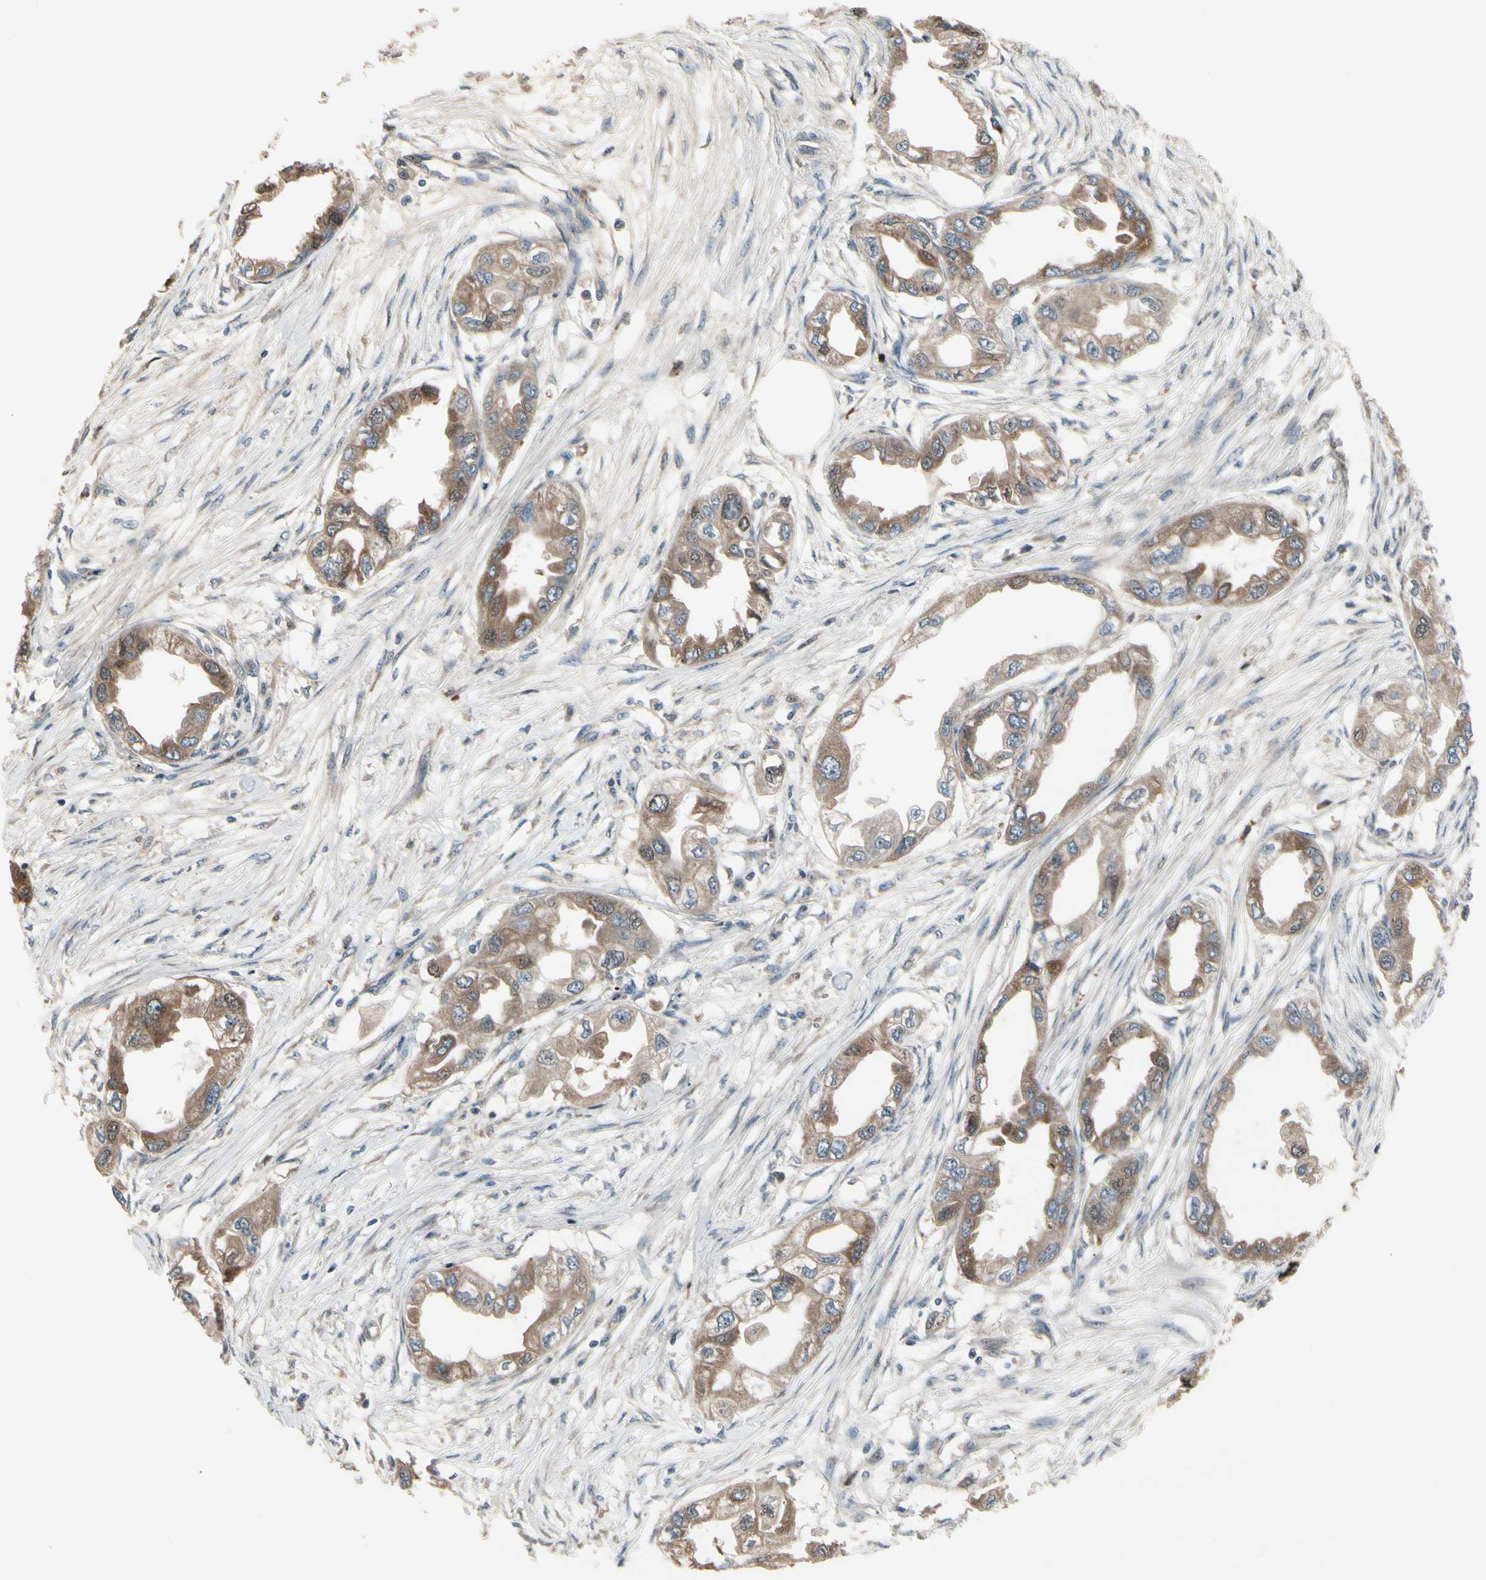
{"staining": {"intensity": "moderate", "quantity": ">75%", "location": "cytoplasmic/membranous"}, "tissue": "endometrial cancer", "cell_type": "Tumor cells", "image_type": "cancer", "snomed": [{"axis": "morphology", "description": "Adenocarcinoma, NOS"}, {"axis": "topography", "description": "Endometrium"}], "caption": "Immunohistochemistry photomicrograph of neoplastic tissue: endometrial cancer (adenocarcinoma) stained using immunohistochemistry displays medium levels of moderate protein expression localized specifically in the cytoplasmic/membranous of tumor cells, appearing as a cytoplasmic/membranous brown color.", "gene": "SNX29", "patient": {"sex": "female", "age": 67}}